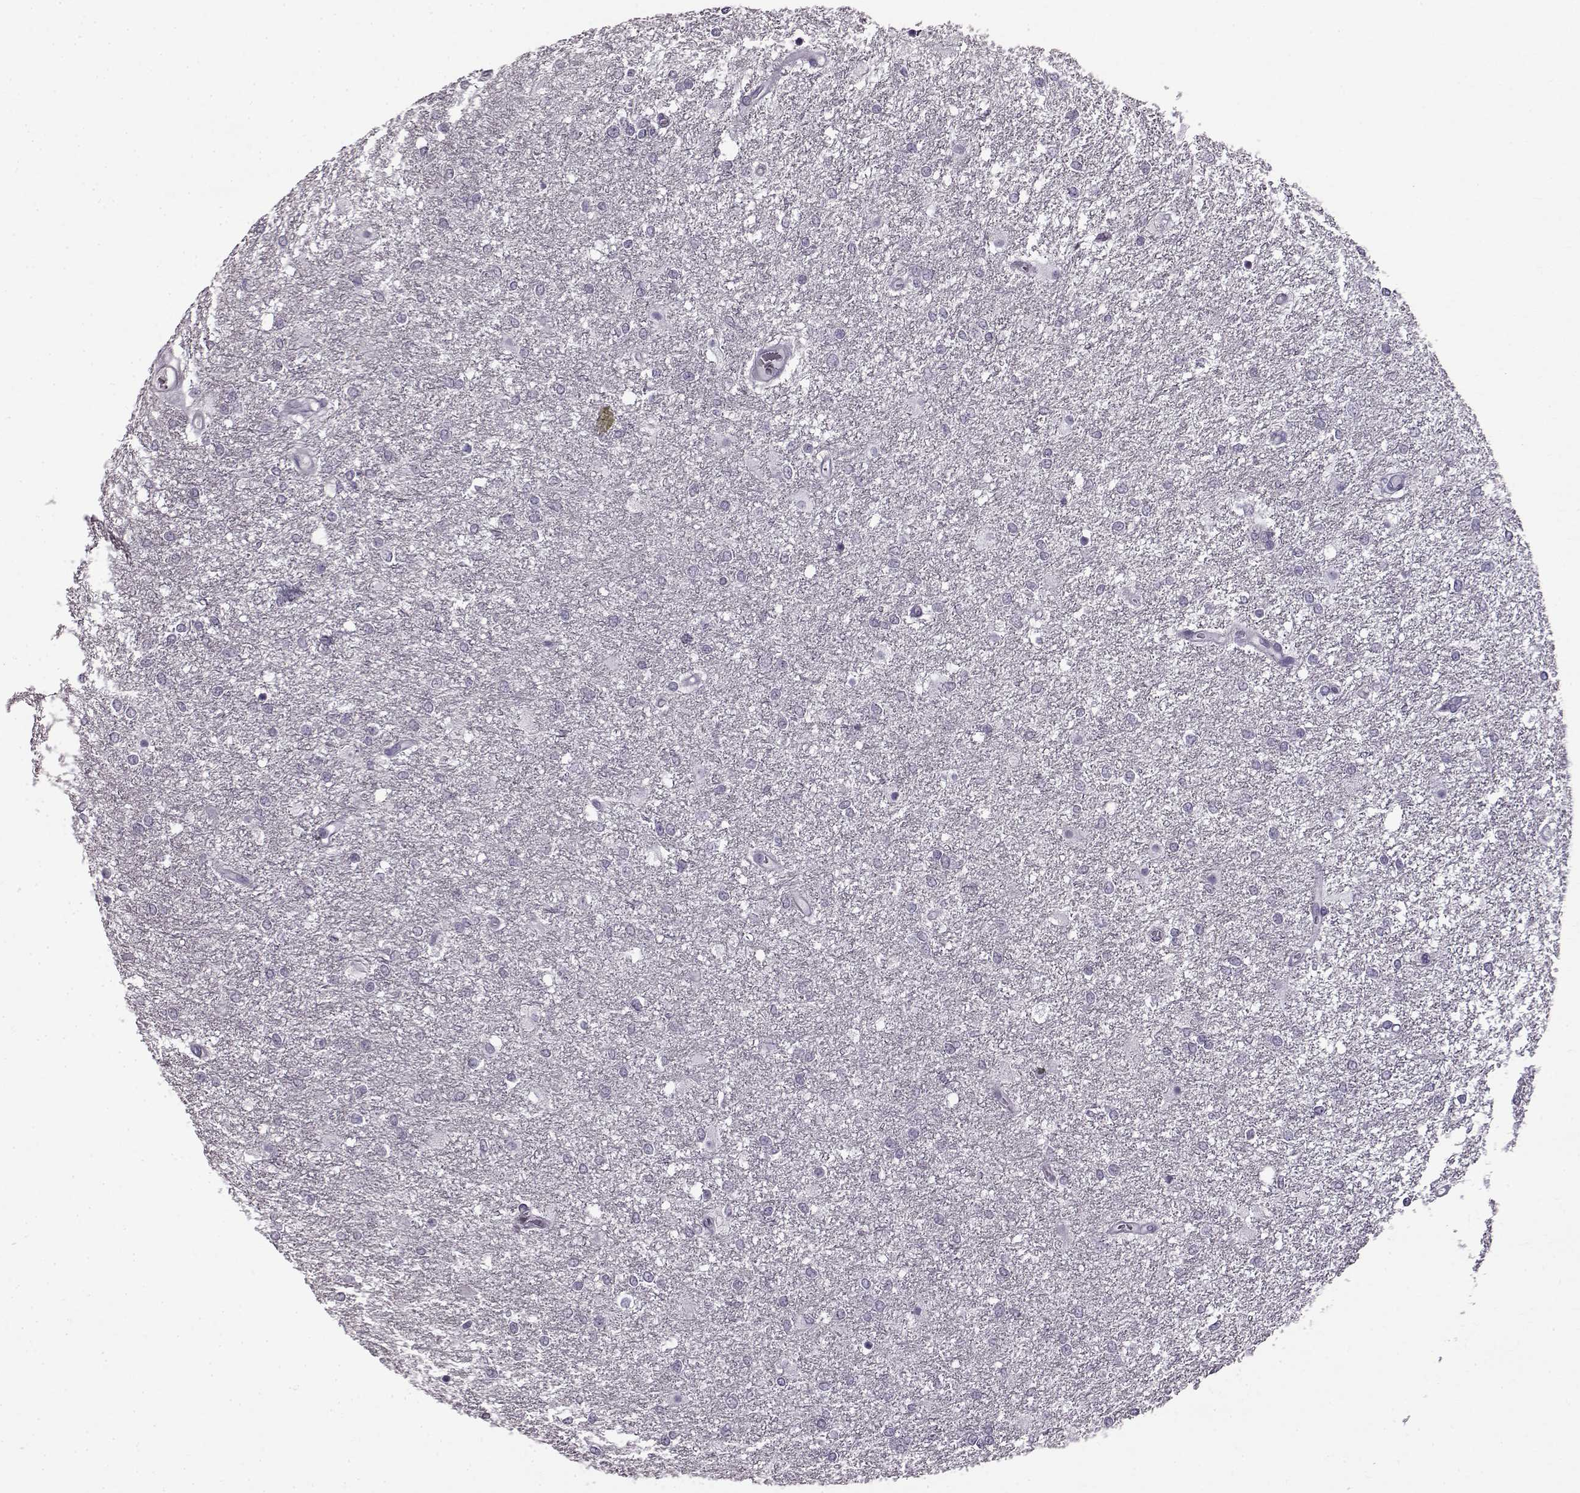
{"staining": {"intensity": "negative", "quantity": "none", "location": "none"}, "tissue": "glioma", "cell_type": "Tumor cells", "image_type": "cancer", "snomed": [{"axis": "morphology", "description": "Glioma, malignant, High grade"}, {"axis": "topography", "description": "Brain"}], "caption": "DAB (3,3'-diaminobenzidine) immunohistochemical staining of human glioma exhibits no significant staining in tumor cells.", "gene": "SLC28A2", "patient": {"sex": "female", "age": 61}}